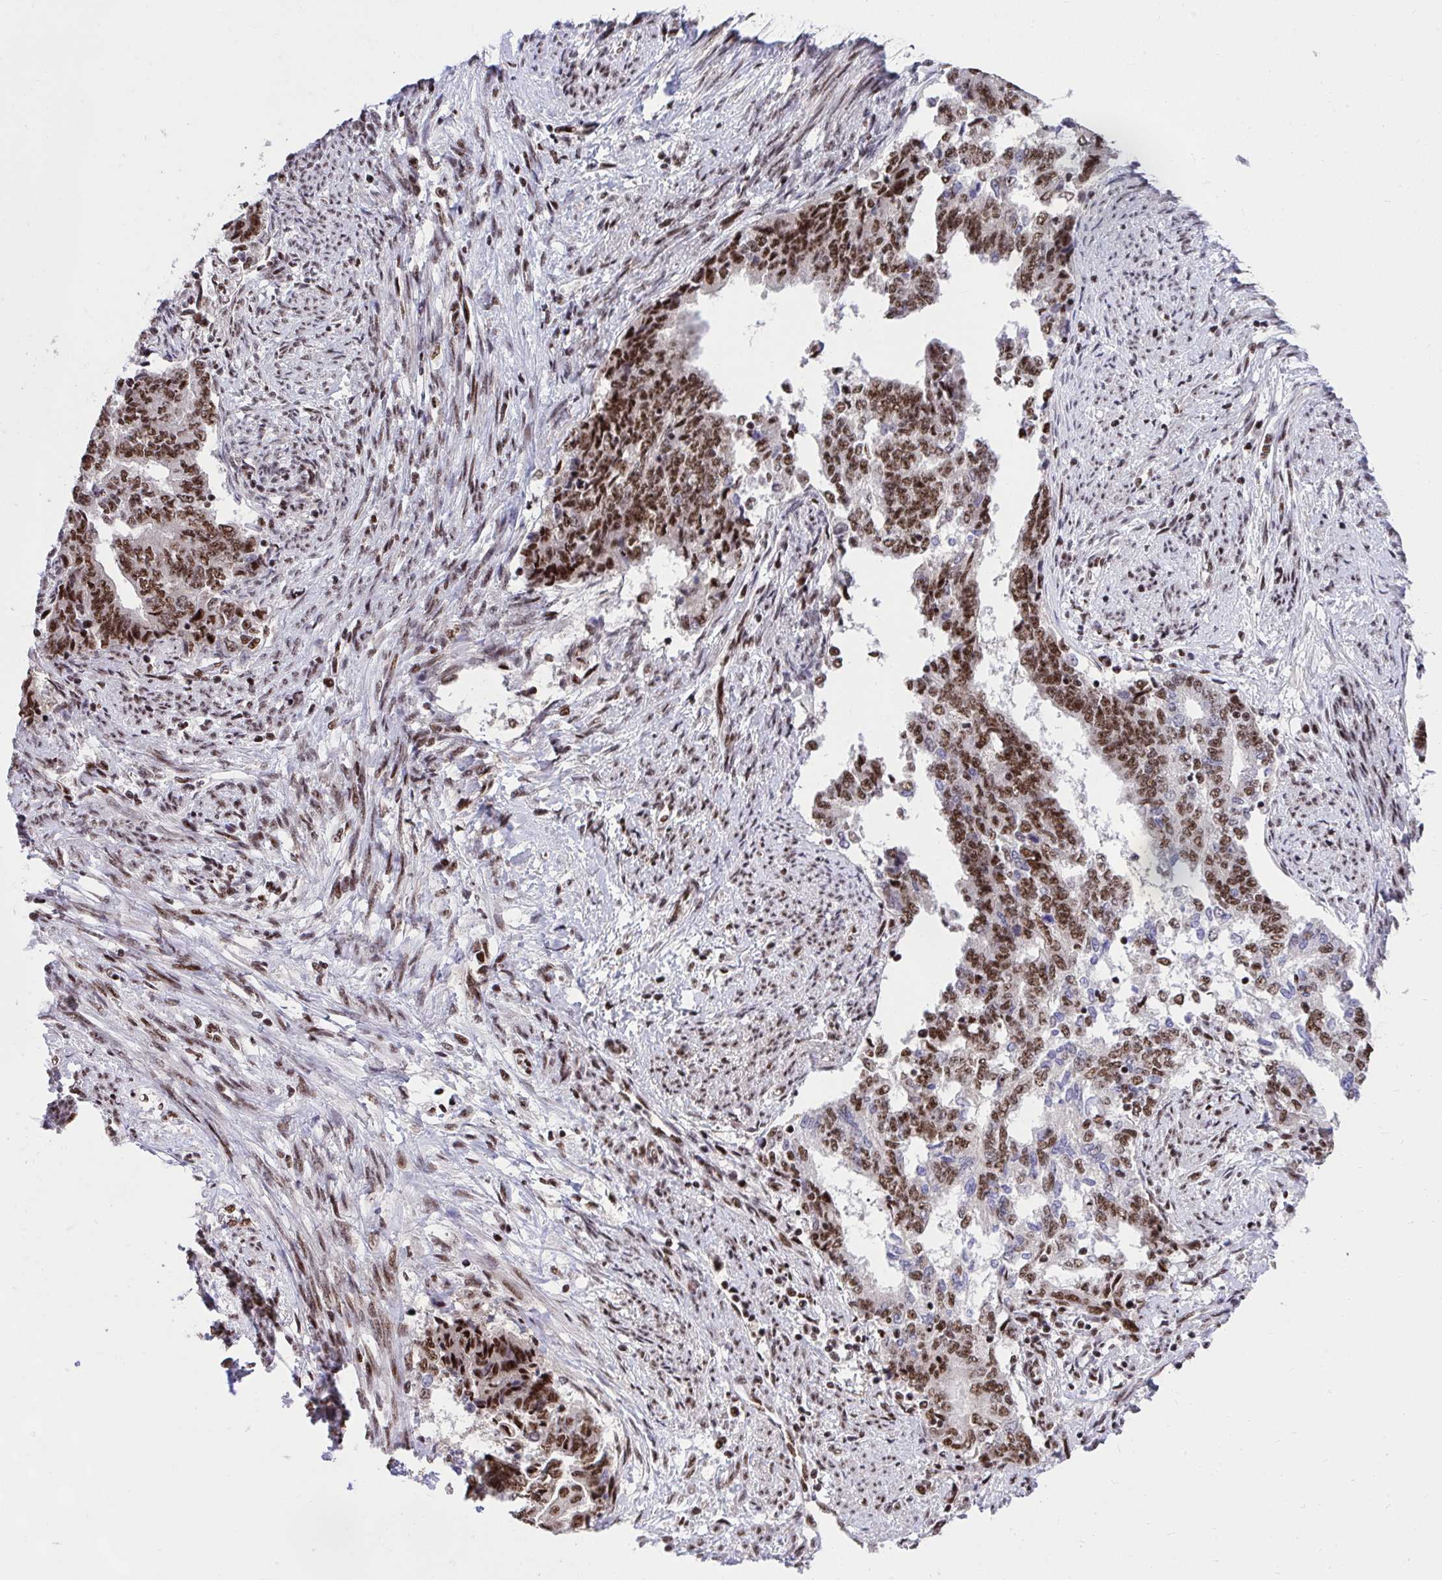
{"staining": {"intensity": "strong", "quantity": ">75%", "location": "nuclear"}, "tissue": "endometrial cancer", "cell_type": "Tumor cells", "image_type": "cancer", "snomed": [{"axis": "morphology", "description": "Adenocarcinoma, NOS"}, {"axis": "topography", "description": "Endometrium"}], "caption": "A photomicrograph of endometrial cancer (adenocarcinoma) stained for a protein exhibits strong nuclear brown staining in tumor cells.", "gene": "SYNE4", "patient": {"sex": "female", "age": 65}}